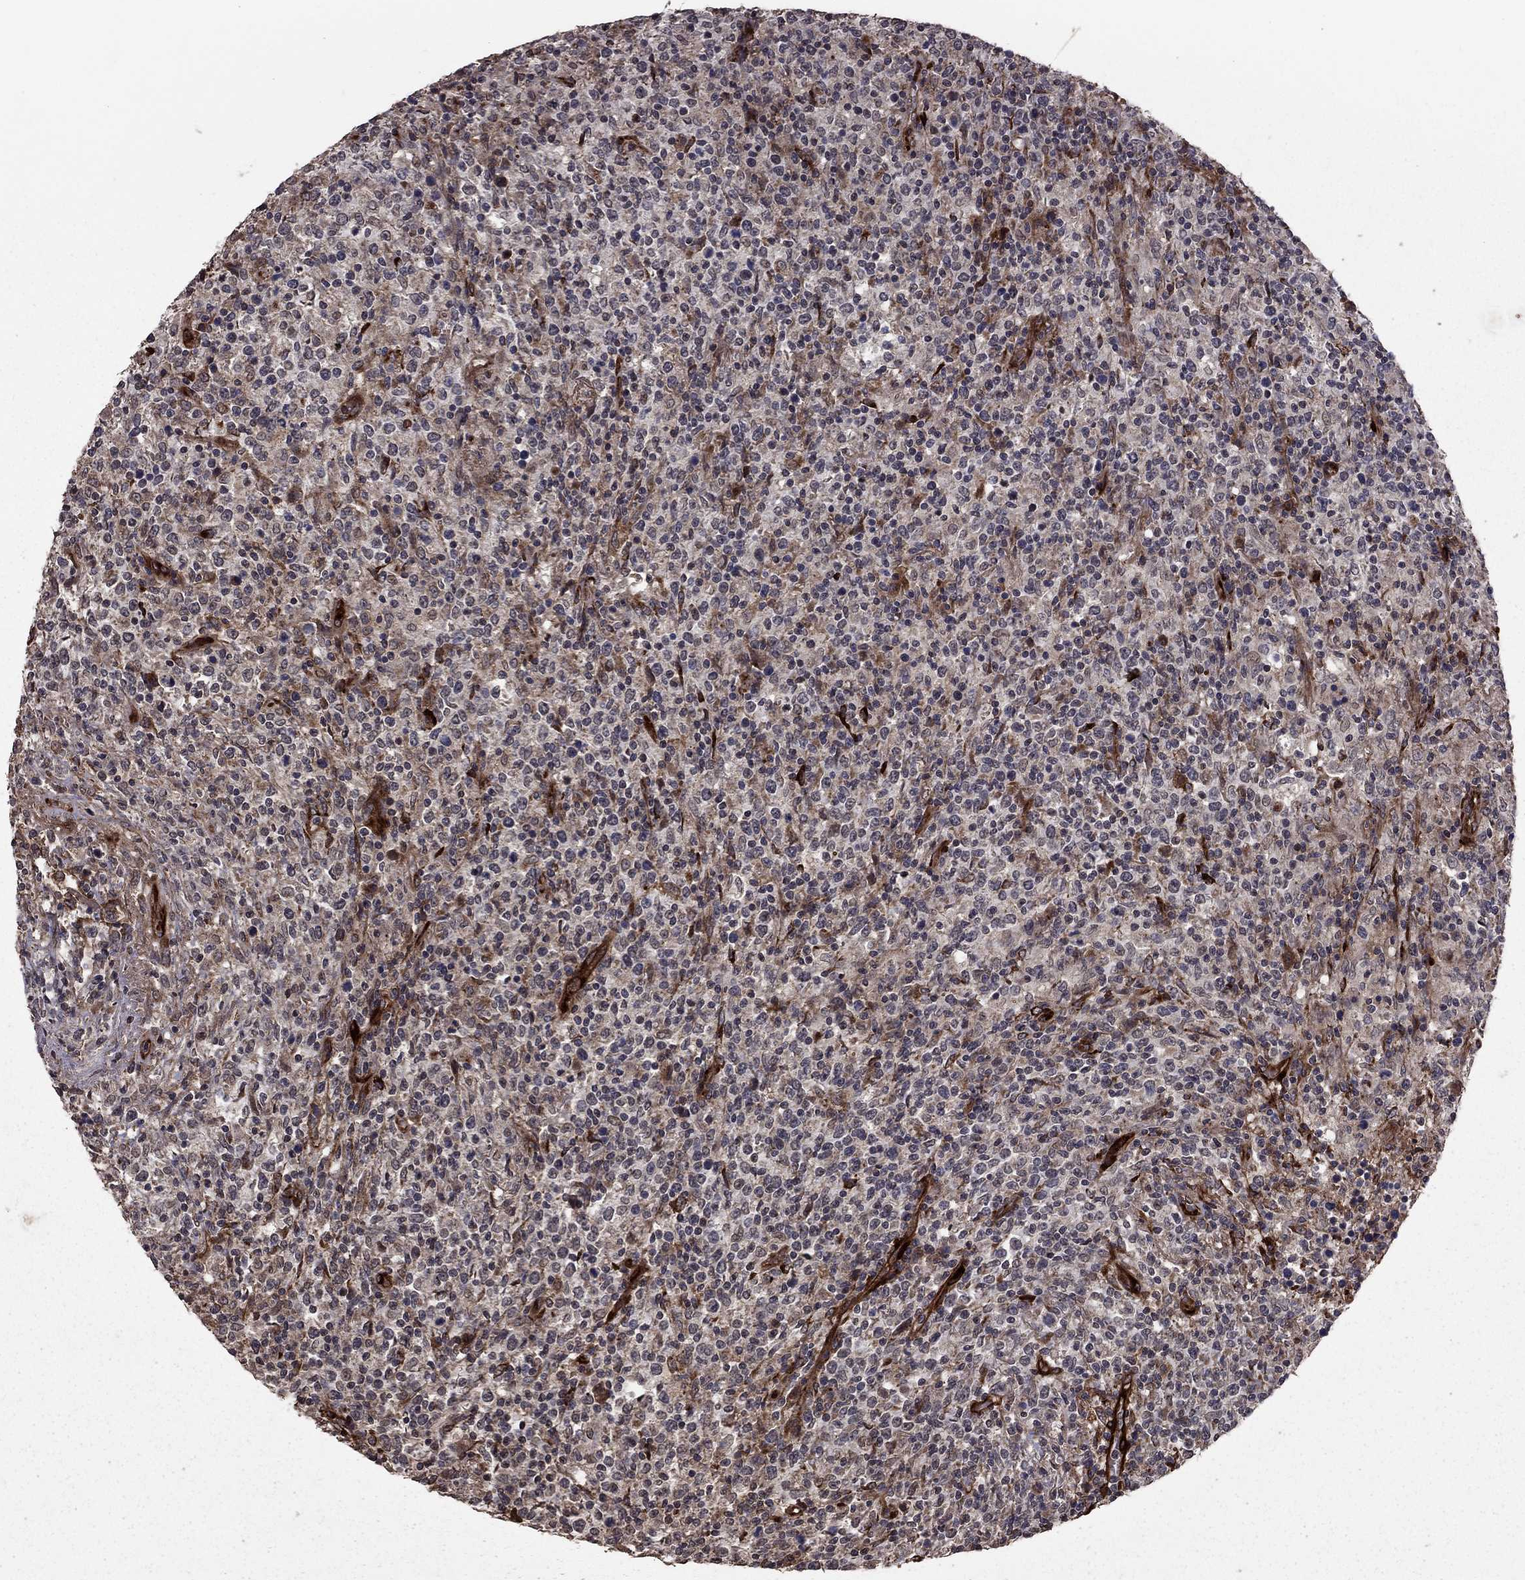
{"staining": {"intensity": "negative", "quantity": "none", "location": "none"}, "tissue": "lymphoma", "cell_type": "Tumor cells", "image_type": "cancer", "snomed": [{"axis": "morphology", "description": "Malignant lymphoma, non-Hodgkin's type, High grade"}, {"axis": "topography", "description": "Lung"}], "caption": "Photomicrograph shows no protein staining in tumor cells of lymphoma tissue.", "gene": "COL18A1", "patient": {"sex": "male", "age": 79}}